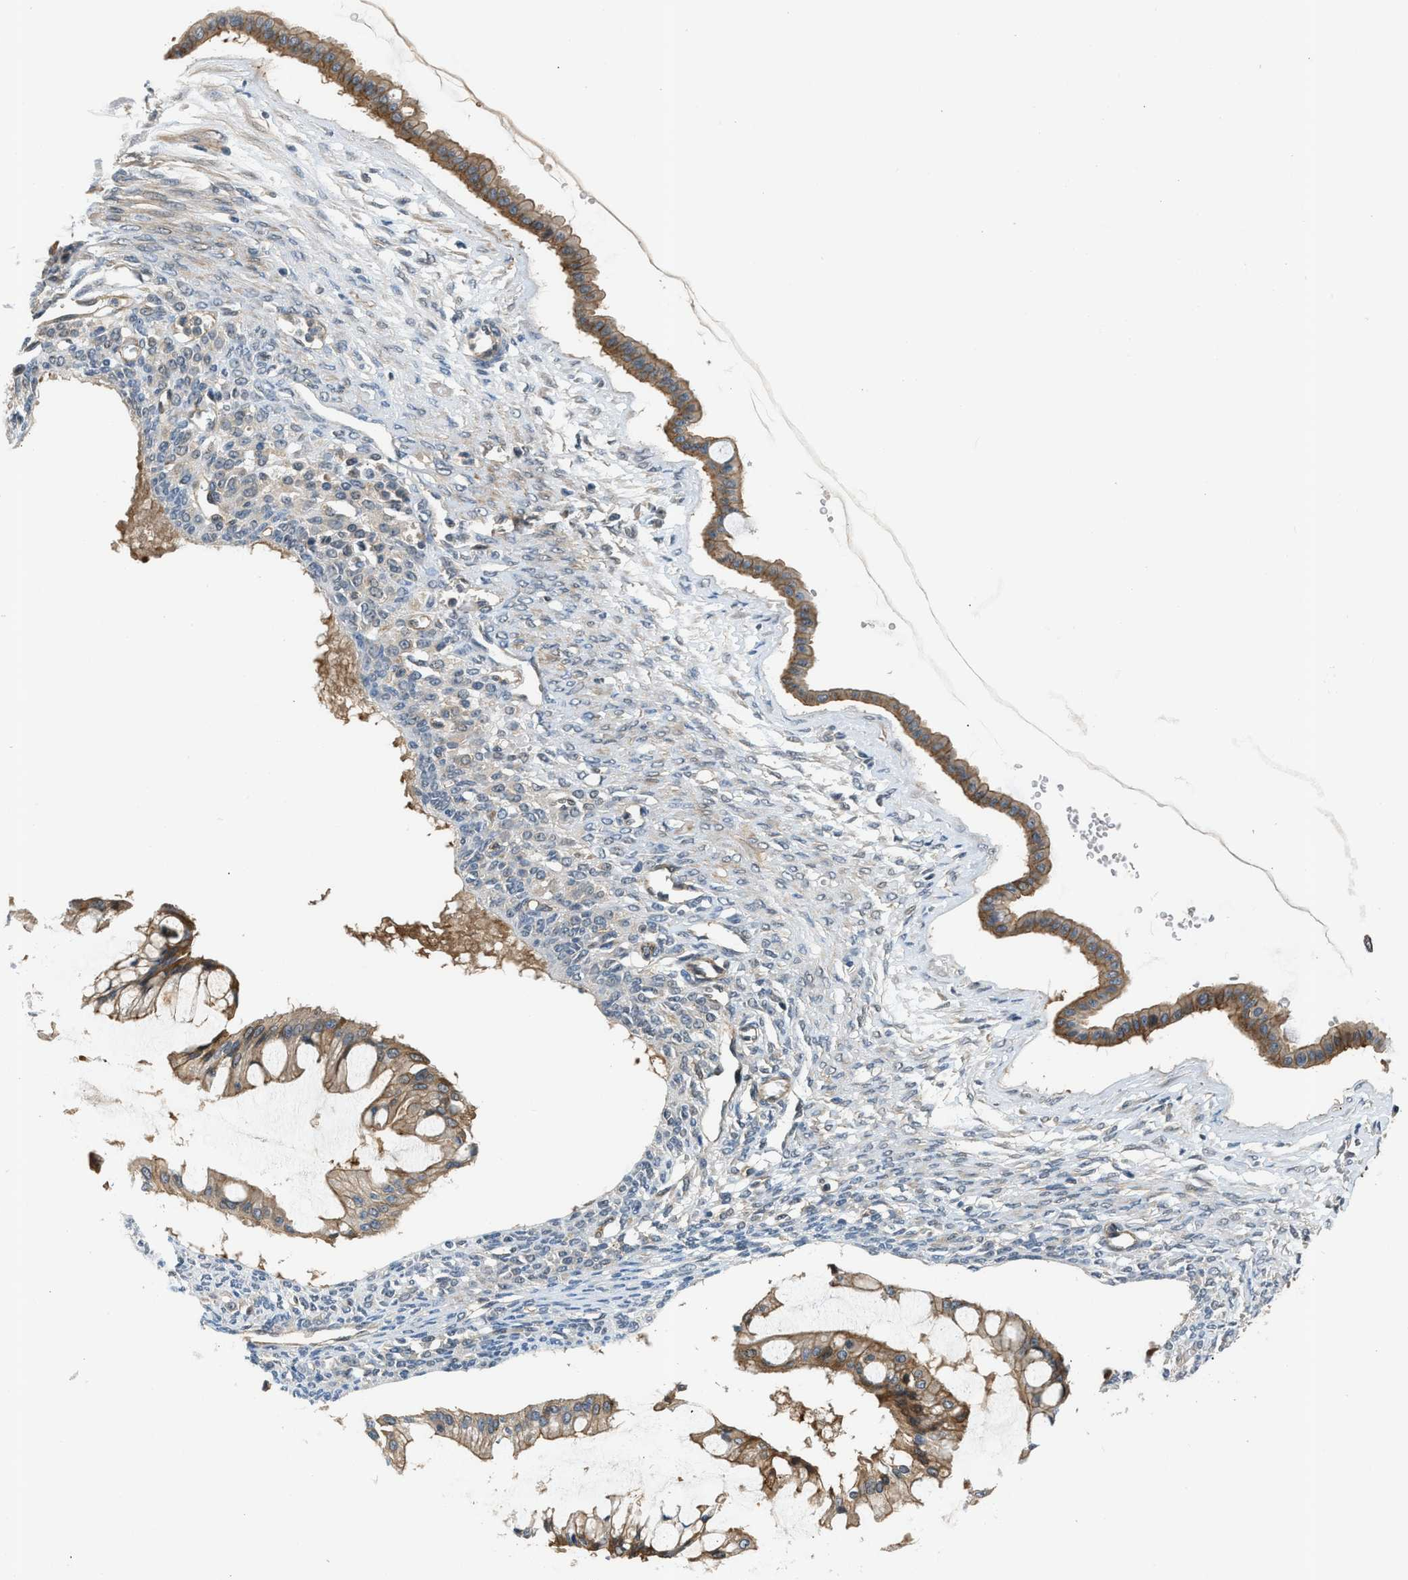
{"staining": {"intensity": "moderate", "quantity": ">75%", "location": "cytoplasmic/membranous"}, "tissue": "ovarian cancer", "cell_type": "Tumor cells", "image_type": "cancer", "snomed": [{"axis": "morphology", "description": "Cystadenocarcinoma, mucinous, NOS"}, {"axis": "topography", "description": "Ovary"}], "caption": "Immunohistochemical staining of ovarian cancer (mucinous cystadenocarcinoma) displays moderate cytoplasmic/membranous protein staining in about >75% of tumor cells. Immunohistochemistry (ihc) stains the protein in brown and the nuclei are stained blue.", "gene": "CBLB", "patient": {"sex": "female", "age": 73}}